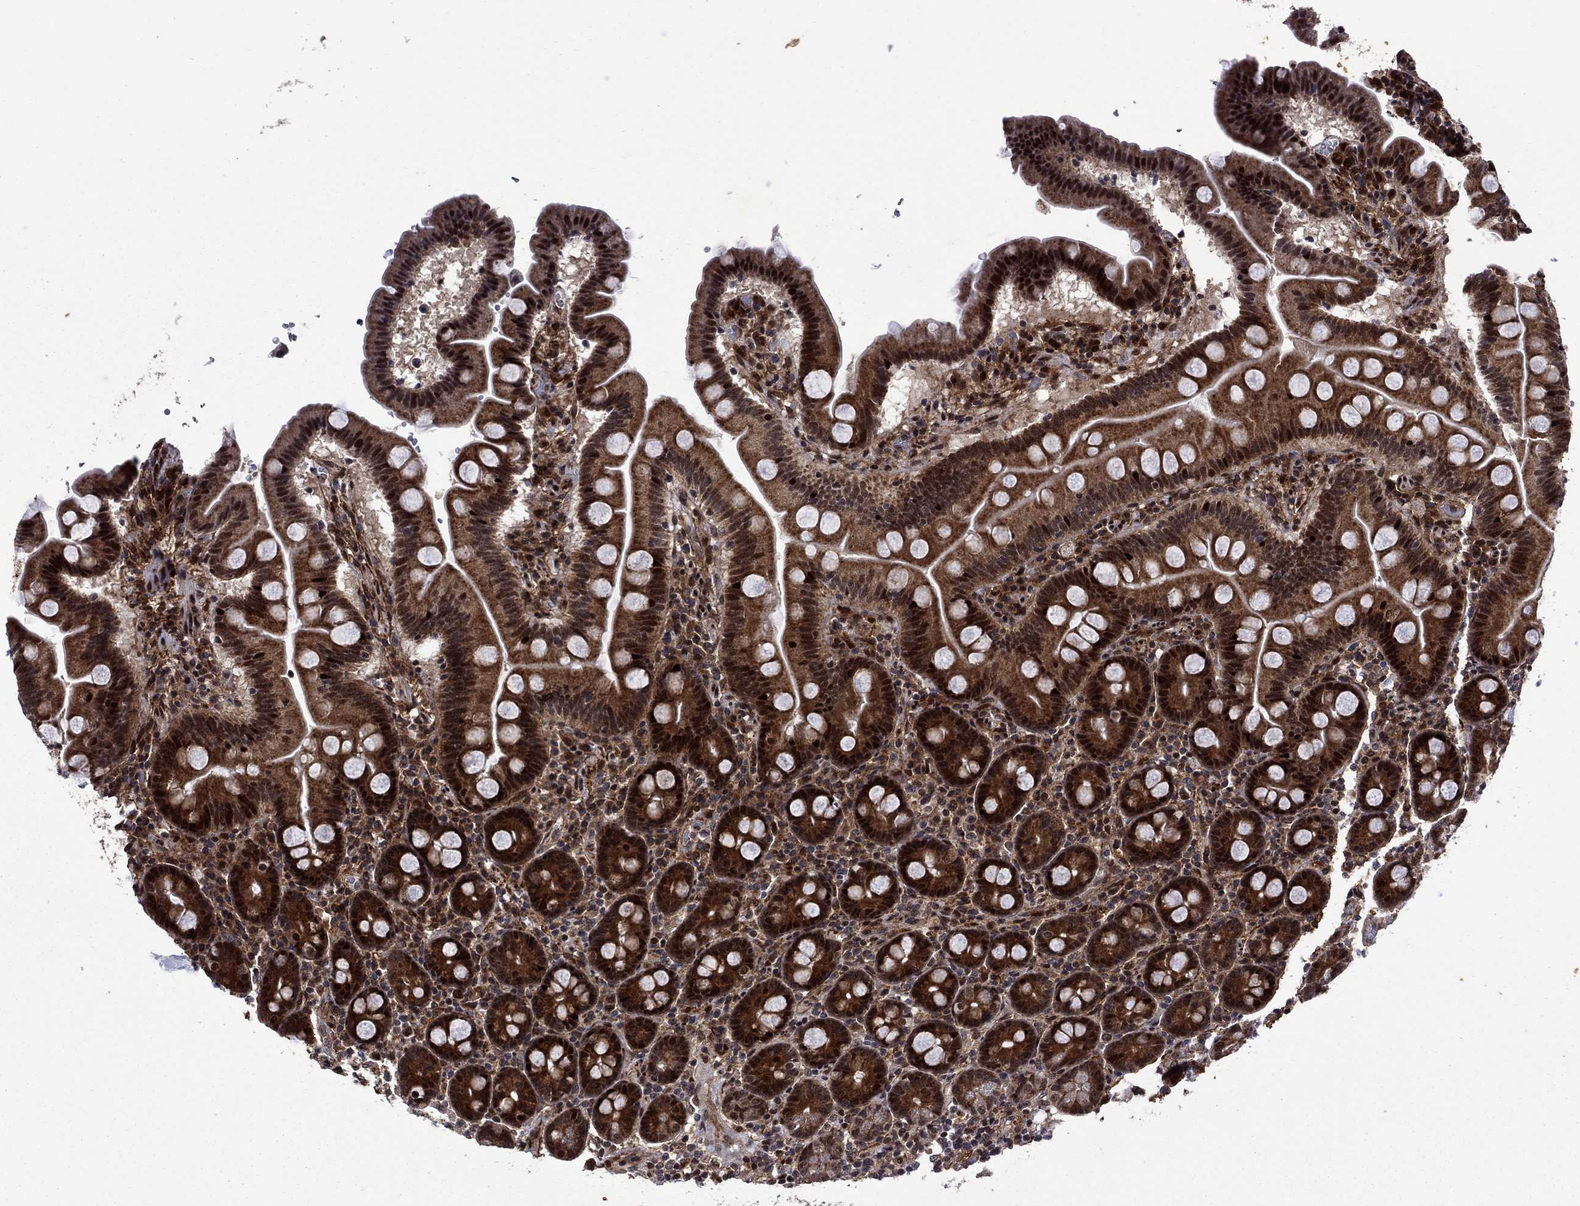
{"staining": {"intensity": "strong", "quantity": ">75%", "location": "cytoplasmic/membranous"}, "tissue": "duodenum", "cell_type": "Glandular cells", "image_type": "normal", "snomed": [{"axis": "morphology", "description": "Normal tissue, NOS"}, {"axis": "topography", "description": "Duodenum"}], "caption": "The image demonstrates immunohistochemical staining of benign duodenum. There is strong cytoplasmic/membranous expression is appreciated in approximately >75% of glandular cells. Using DAB (brown) and hematoxylin (blue) stains, captured at high magnification using brightfield microscopy.", "gene": "AGTPBP1", "patient": {"sex": "male", "age": 59}}